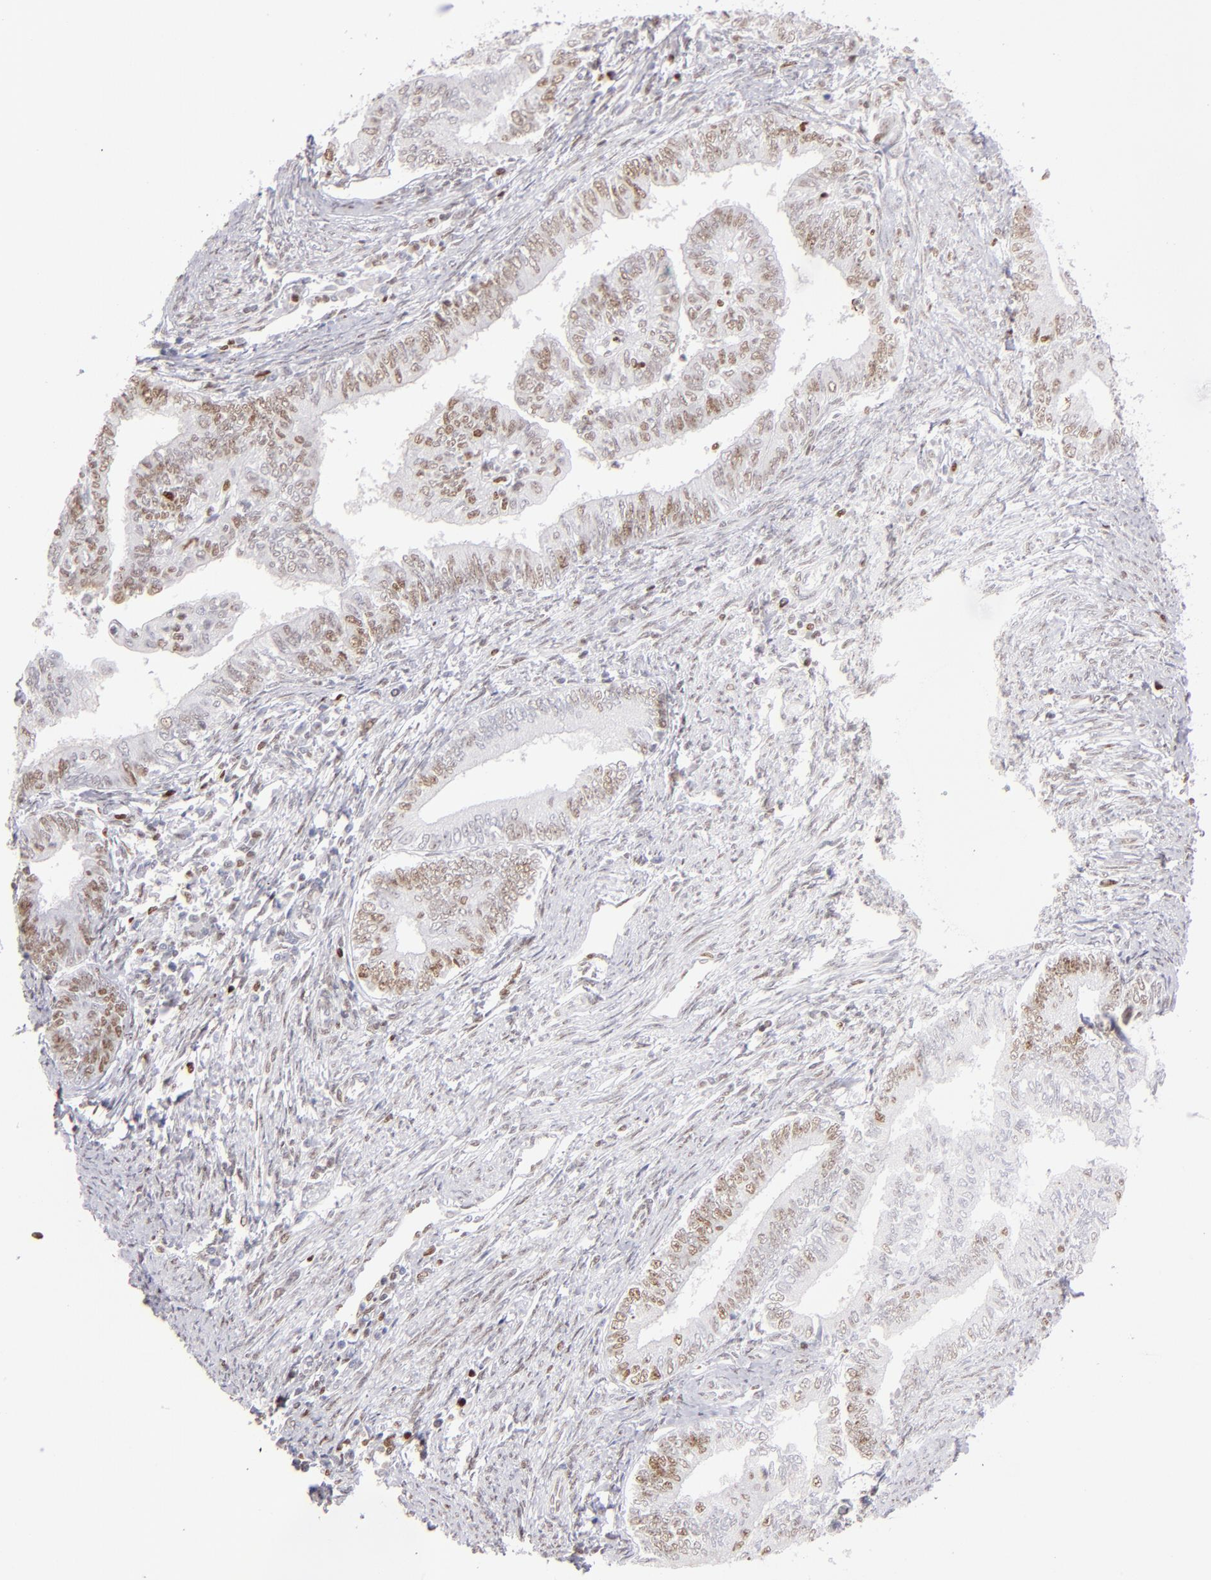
{"staining": {"intensity": "moderate", "quantity": "25%-75%", "location": "nuclear"}, "tissue": "endometrial cancer", "cell_type": "Tumor cells", "image_type": "cancer", "snomed": [{"axis": "morphology", "description": "Adenocarcinoma, NOS"}, {"axis": "topography", "description": "Endometrium"}], "caption": "There is medium levels of moderate nuclear expression in tumor cells of endometrial cancer (adenocarcinoma), as demonstrated by immunohistochemical staining (brown color).", "gene": "POLA1", "patient": {"sex": "female", "age": 66}}